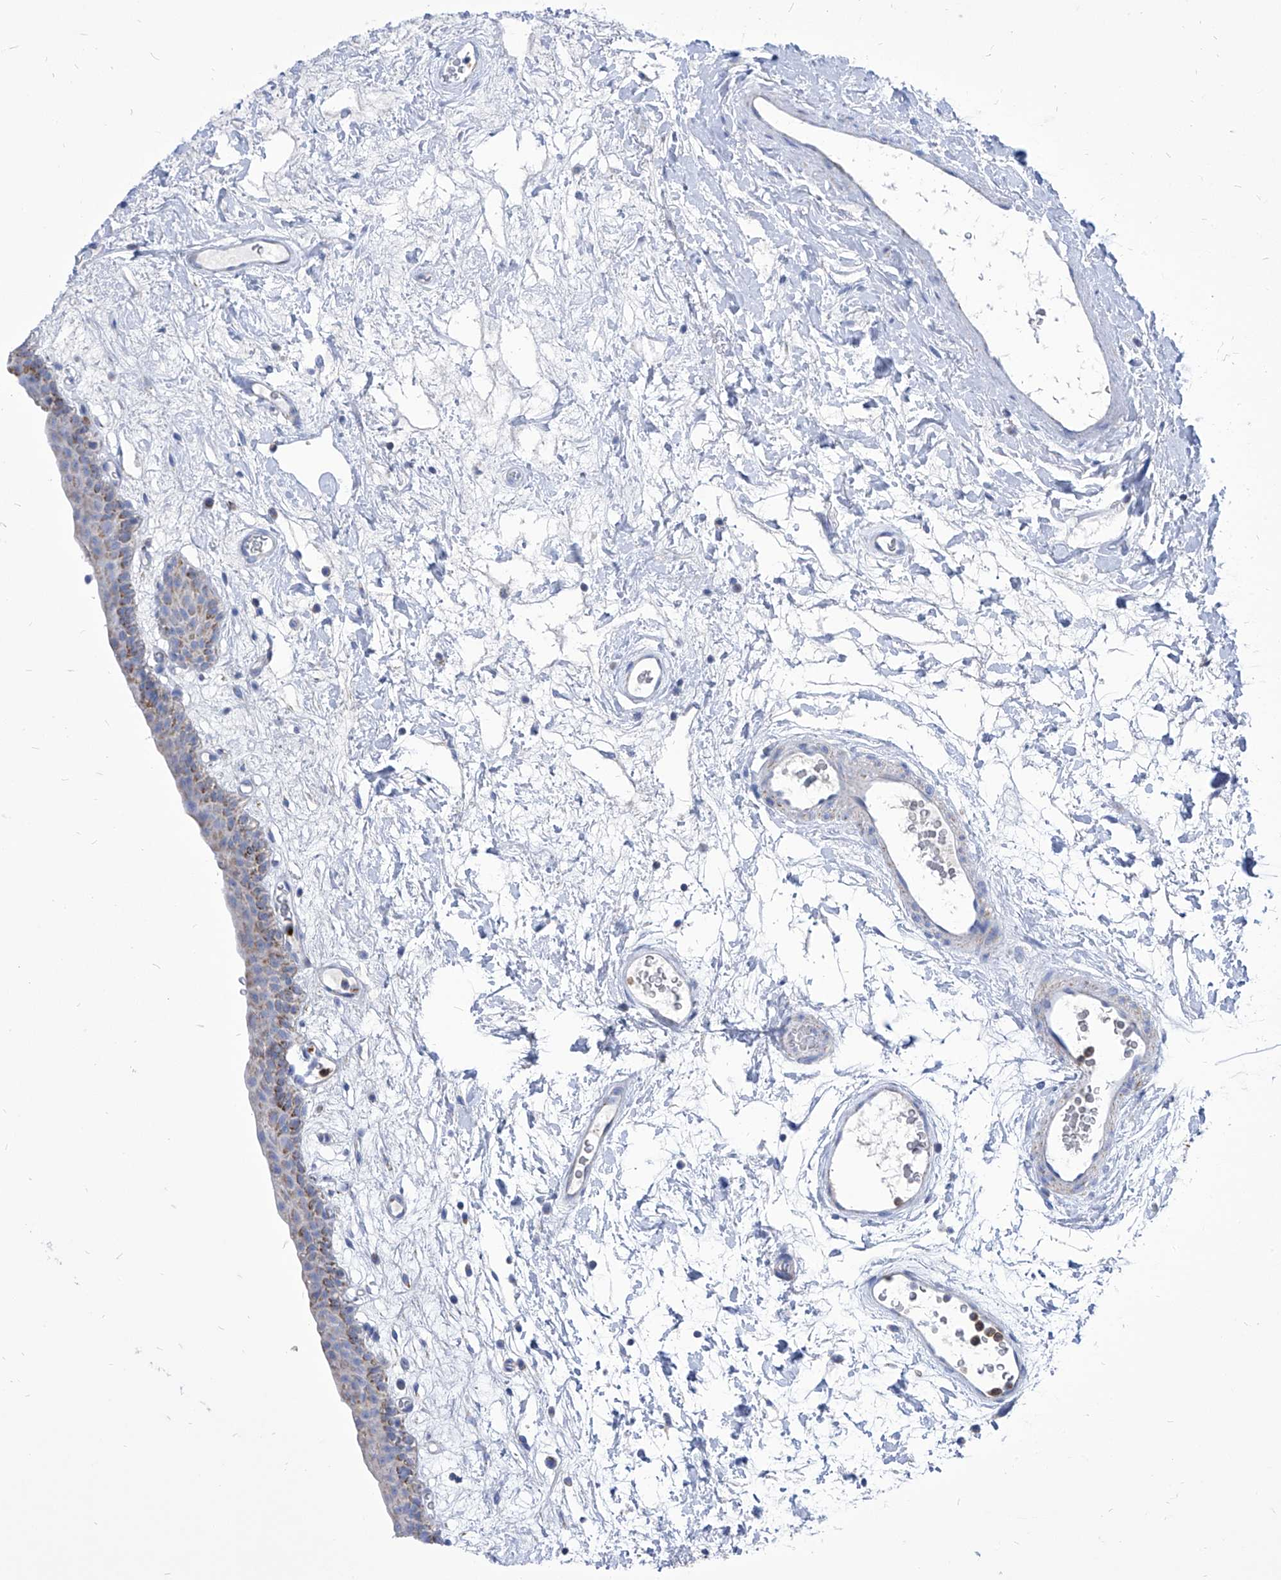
{"staining": {"intensity": "moderate", "quantity": "<25%", "location": "cytoplasmic/membranous"}, "tissue": "urinary bladder", "cell_type": "Urothelial cells", "image_type": "normal", "snomed": [{"axis": "morphology", "description": "Normal tissue, NOS"}, {"axis": "topography", "description": "Urinary bladder"}], "caption": "A high-resolution micrograph shows IHC staining of benign urinary bladder, which demonstrates moderate cytoplasmic/membranous positivity in approximately <25% of urothelial cells. (Stains: DAB (3,3'-diaminobenzidine) in brown, nuclei in blue, Microscopy: brightfield microscopy at high magnification).", "gene": "COQ3", "patient": {"sex": "male", "age": 83}}